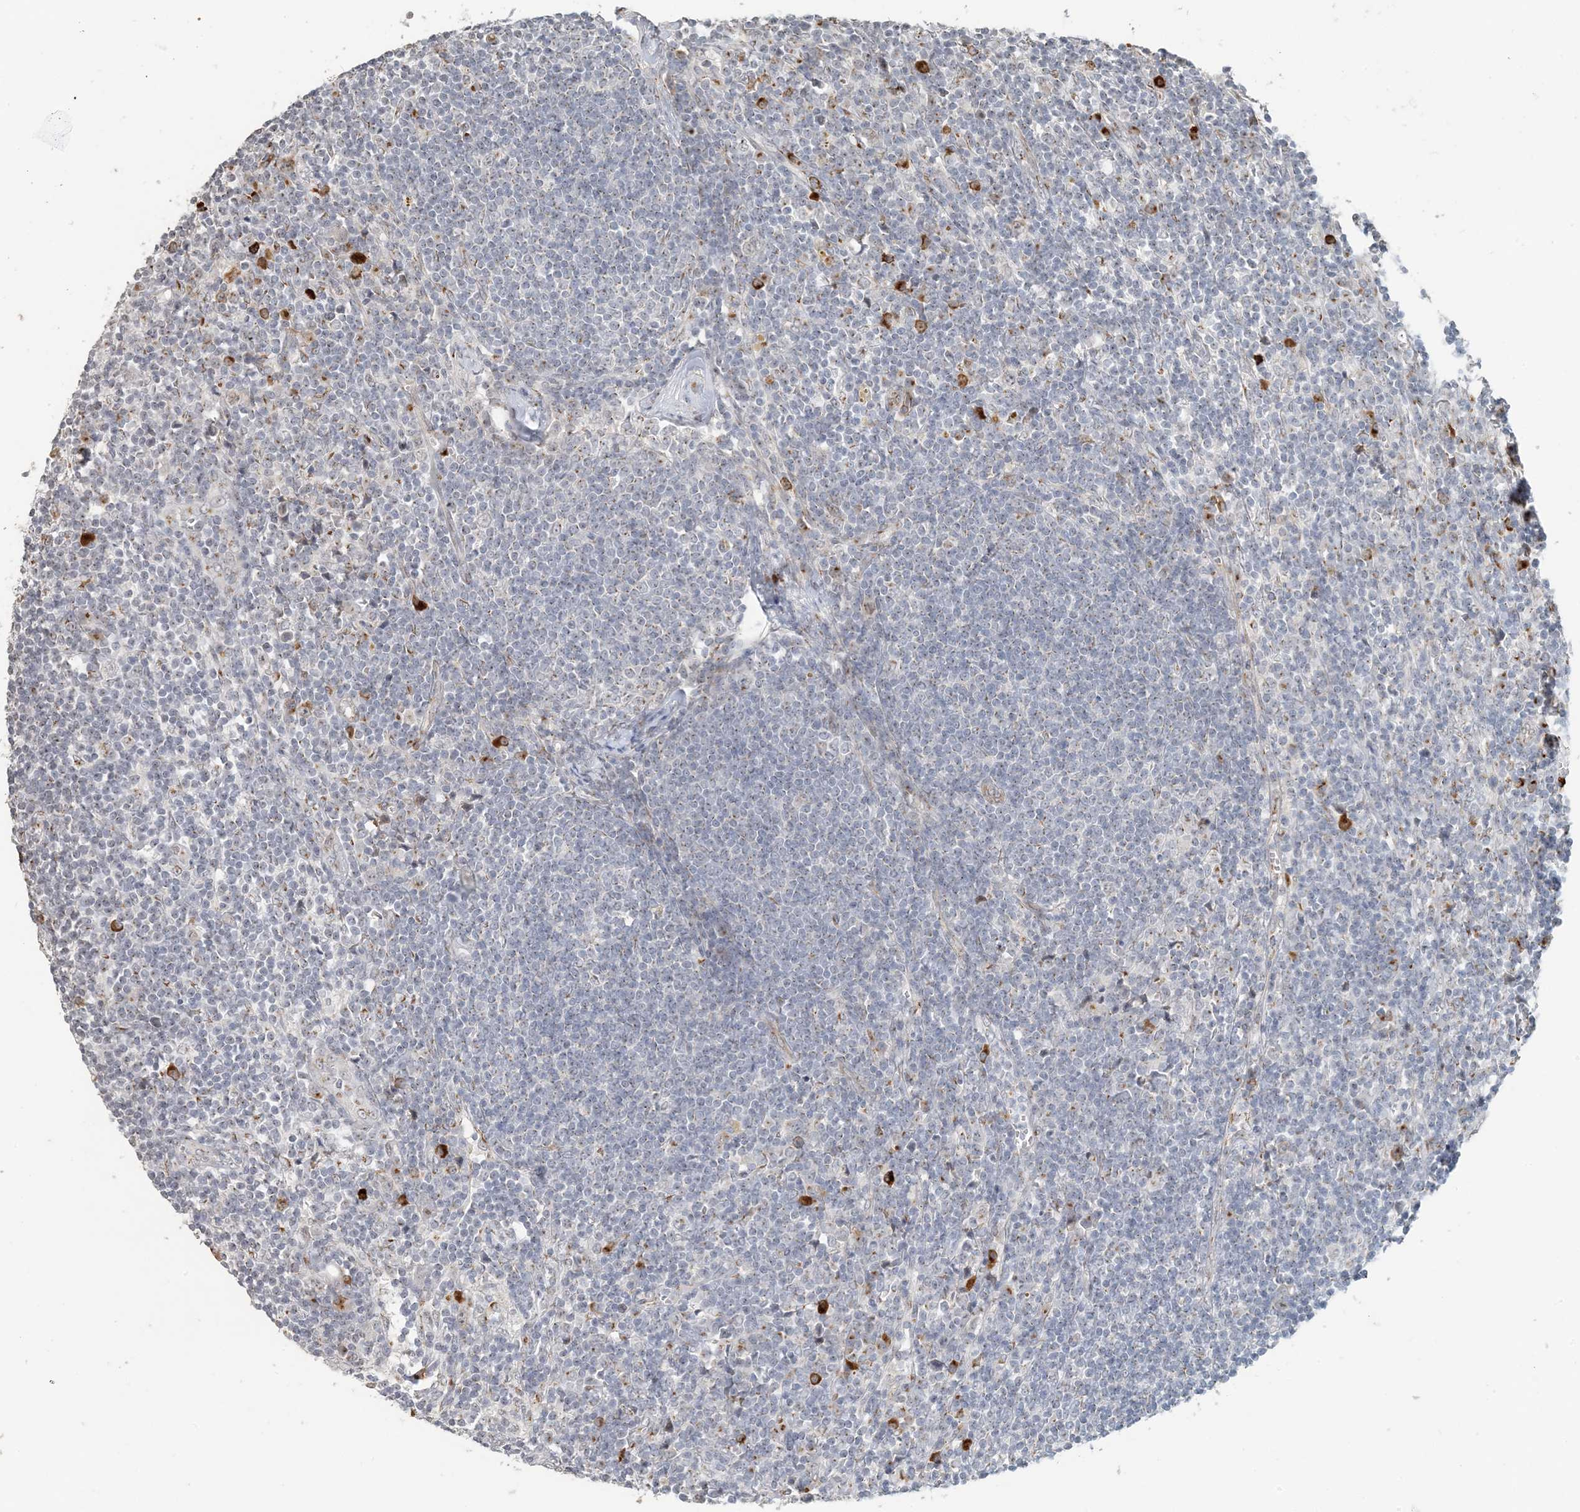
{"staining": {"intensity": "strong", "quantity": "<25%", "location": "cytoplasmic/membranous"}, "tissue": "lymph node", "cell_type": "Germinal center cells", "image_type": "normal", "snomed": [{"axis": "morphology", "description": "Normal tissue, NOS"}, {"axis": "morphology", "description": "Squamous cell carcinoma, metastatic, NOS"}, {"axis": "topography", "description": "Lymph node"}], "caption": "Strong cytoplasmic/membranous staining is appreciated in approximately <25% of germinal center cells in benign lymph node. (Stains: DAB in brown, nuclei in blue, Microscopy: brightfield microscopy at high magnification).", "gene": "ZCCHC4", "patient": {"sex": "male", "age": 73}}